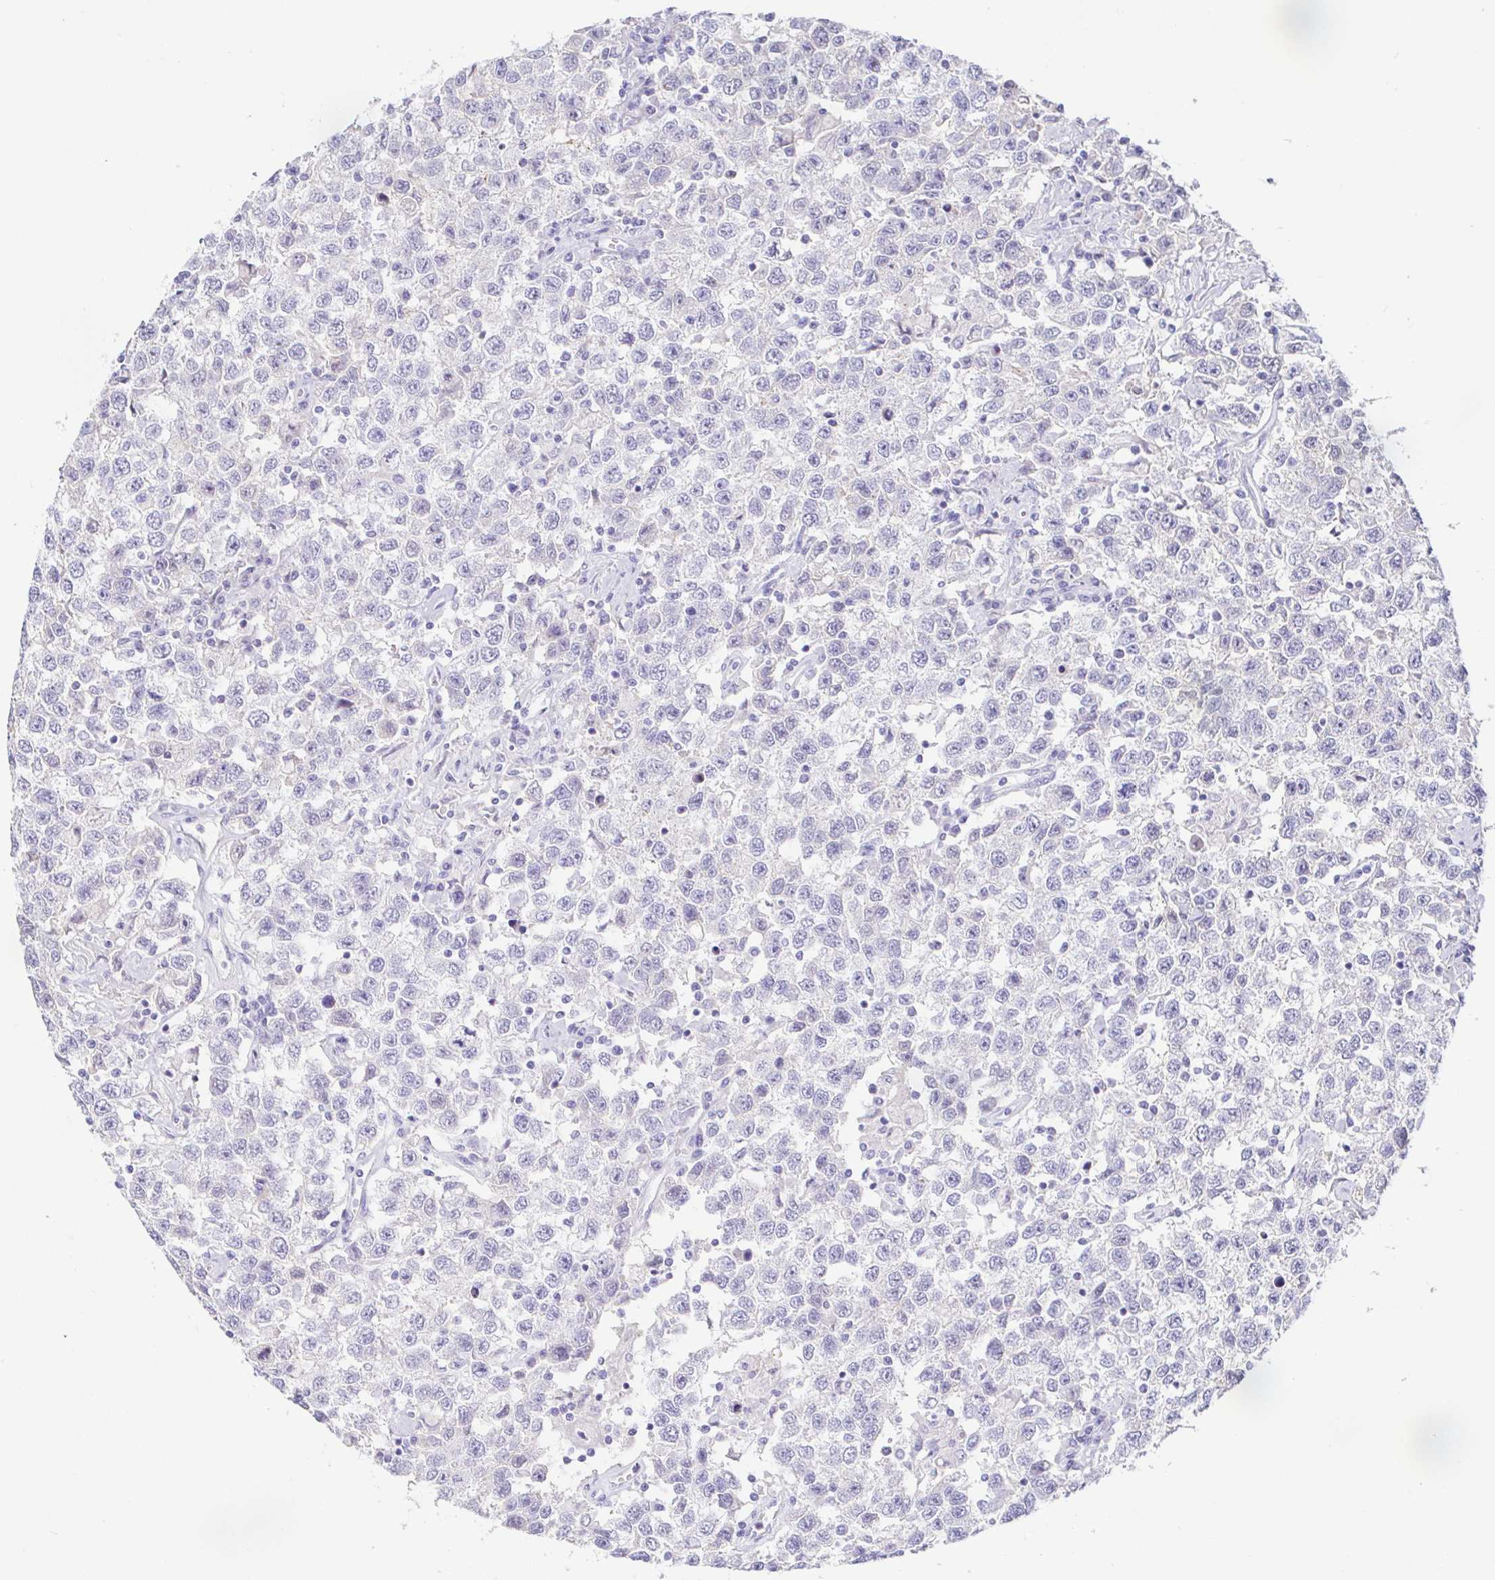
{"staining": {"intensity": "negative", "quantity": "none", "location": "none"}, "tissue": "testis cancer", "cell_type": "Tumor cells", "image_type": "cancer", "snomed": [{"axis": "morphology", "description": "Seminoma, NOS"}, {"axis": "topography", "description": "Testis"}], "caption": "Image shows no protein positivity in tumor cells of testis seminoma tissue.", "gene": "SAA4", "patient": {"sex": "male", "age": 41}}